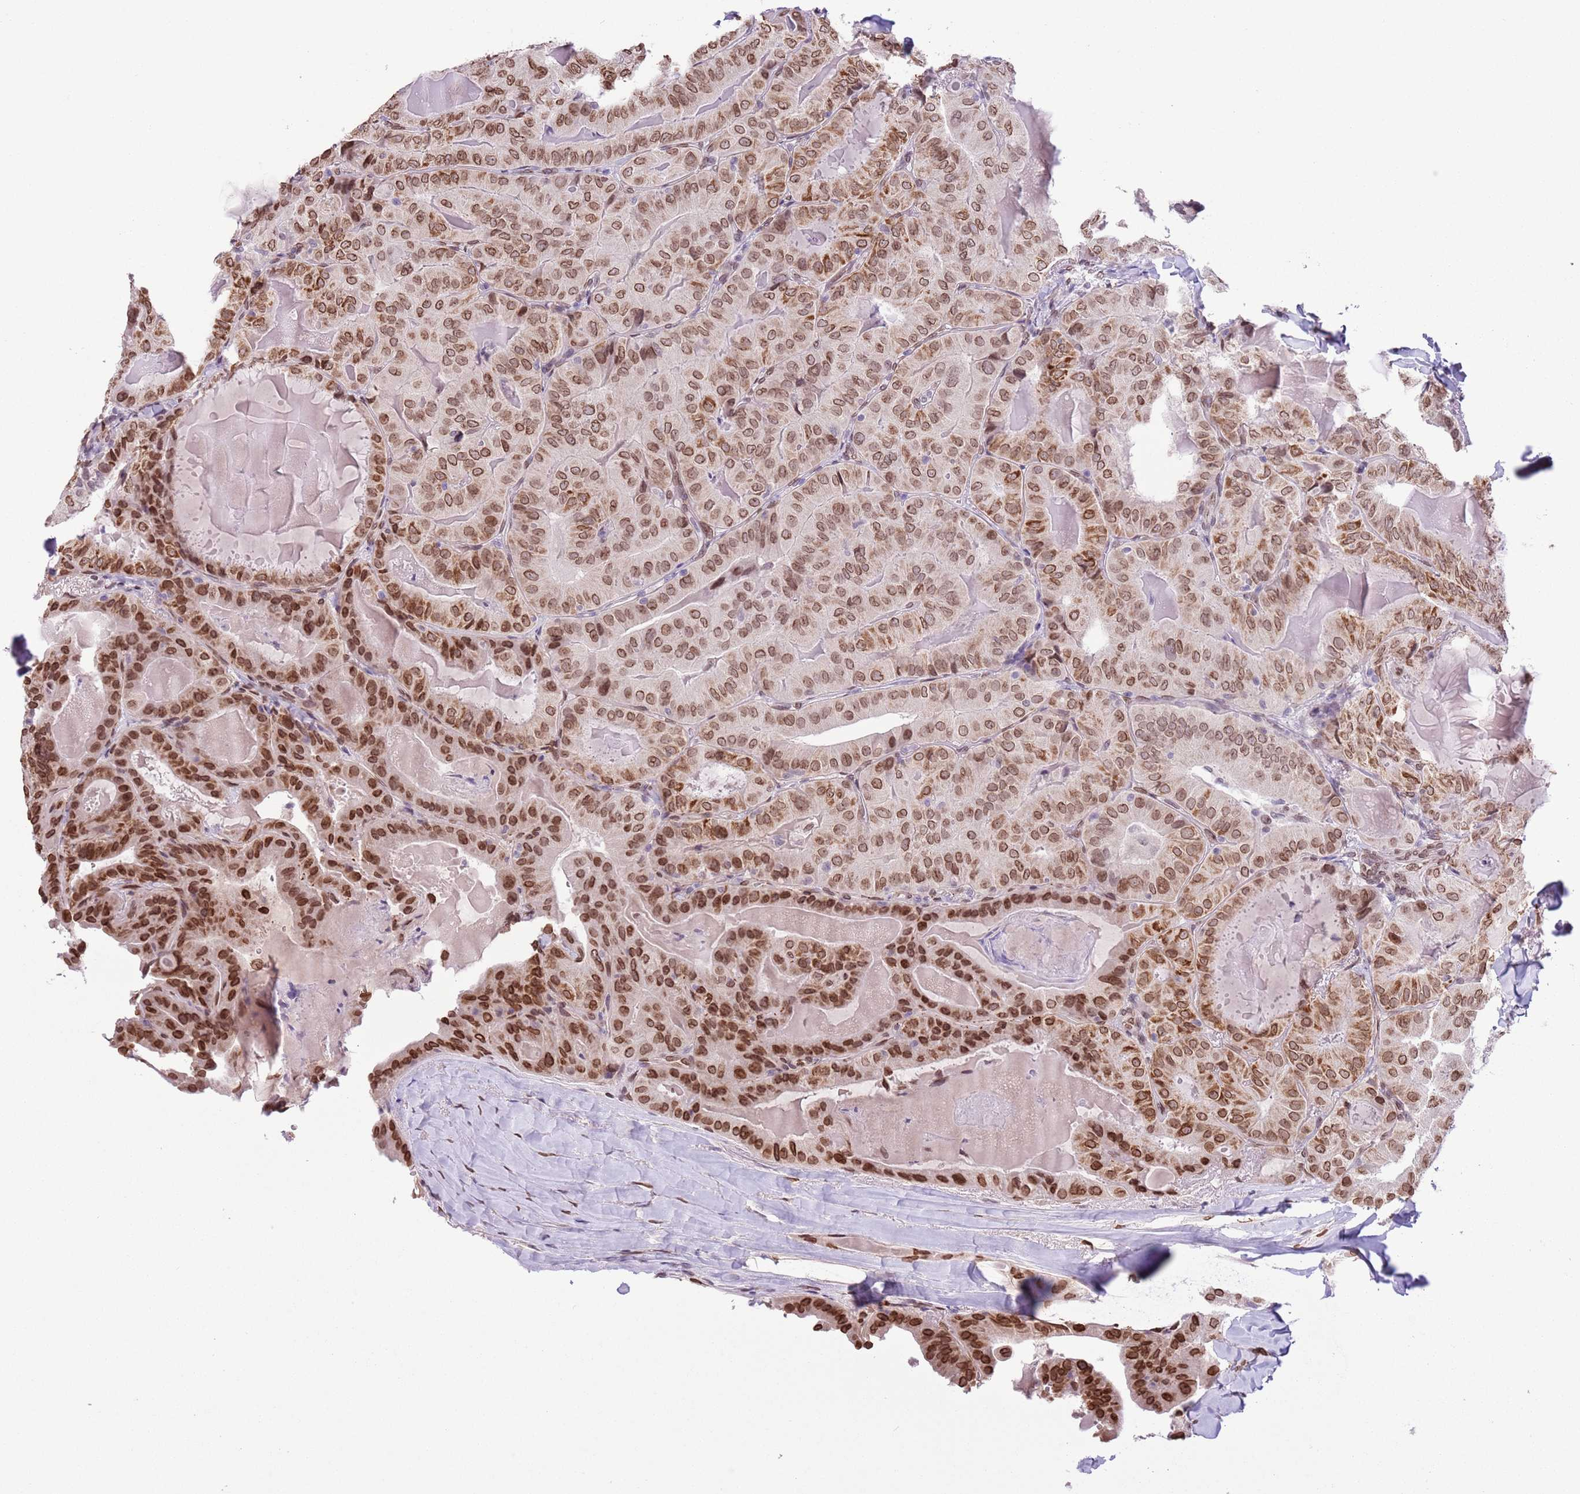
{"staining": {"intensity": "strong", "quantity": ">75%", "location": "cytoplasmic/membranous,nuclear"}, "tissue": "thyroid cancer", "cell_type": "Tumor cells", "image_type": "cancer", "snomed": [{"axis": "morphology", "description": "Papillary adenocarcinoma, NOS"}, {"axis": "topography", "description": "Thyroid gland"}], "caption": "This is an image of immunohistochemistry staining of thyroid cancer, which shows strong staining in the cytoplasmic/membranous and nuclear of tumor cells.", "gene": "ZGLP1", "patient": {"sex": "female", "age": 68}}